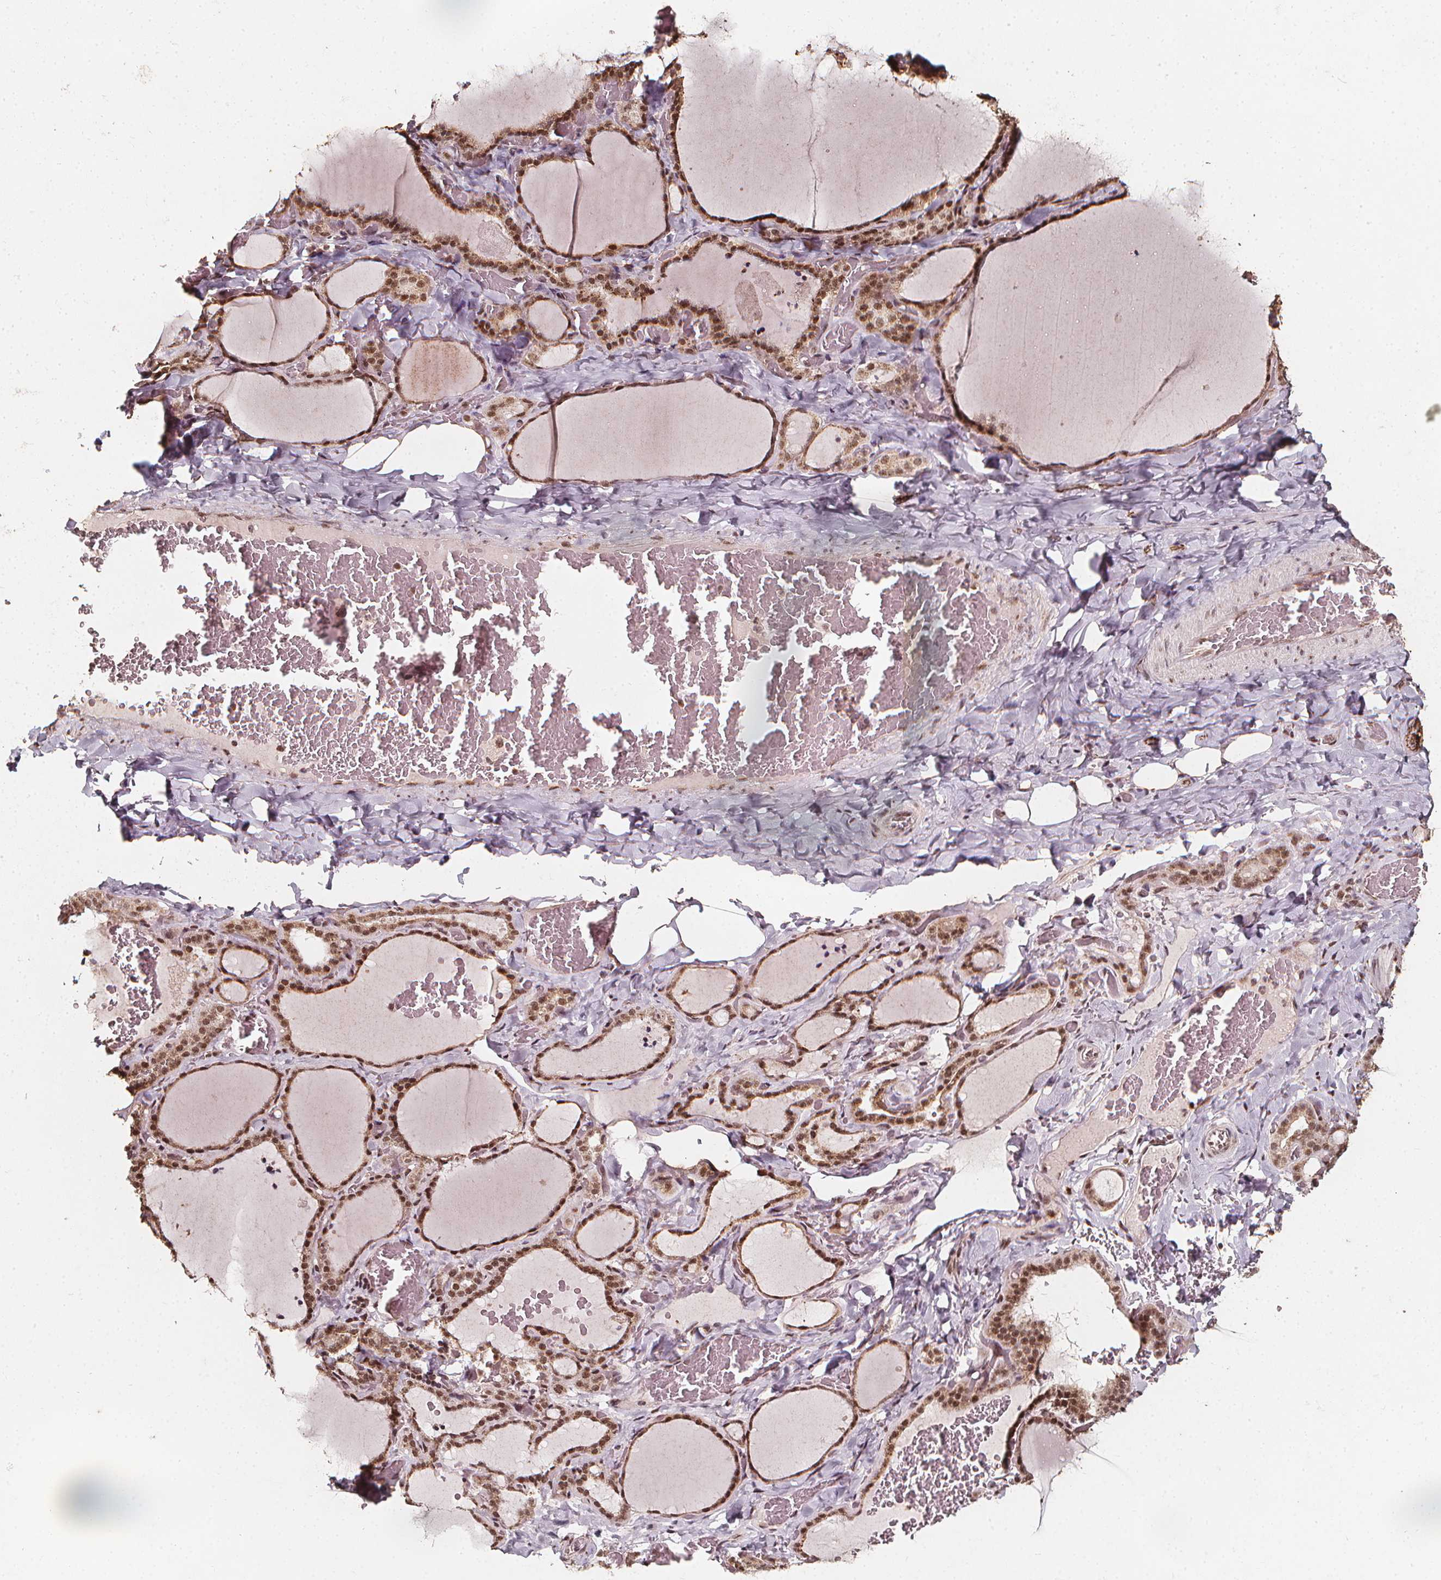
{"staining": {"intensity": "moderate", "quantity": ">75%", "location": "cytoplasmic/membranous,nuclear"}, "tissue": "thyroid gland", "cell_type": "Glandular cells", "image_type": "normal", "snomed": [{"axis": "morphology", "description": "Normal tissue, NOS"}, {"axis": "topography", "description": "Thyroid gland"}], "caption": "A medium amount of moderate cytoplasmic/membranous,nuclear positivity is appreciated in about >75% of glandular cells in normal thyroid gland. The protein is stained brown, and the nuclei are stained in blue (DAB (3,3'-diaminobenzidine) IHC with brightfield microscopy, high magnification).", "gene": "SMN1", "patient": {"sex": "female", "age": 22}}